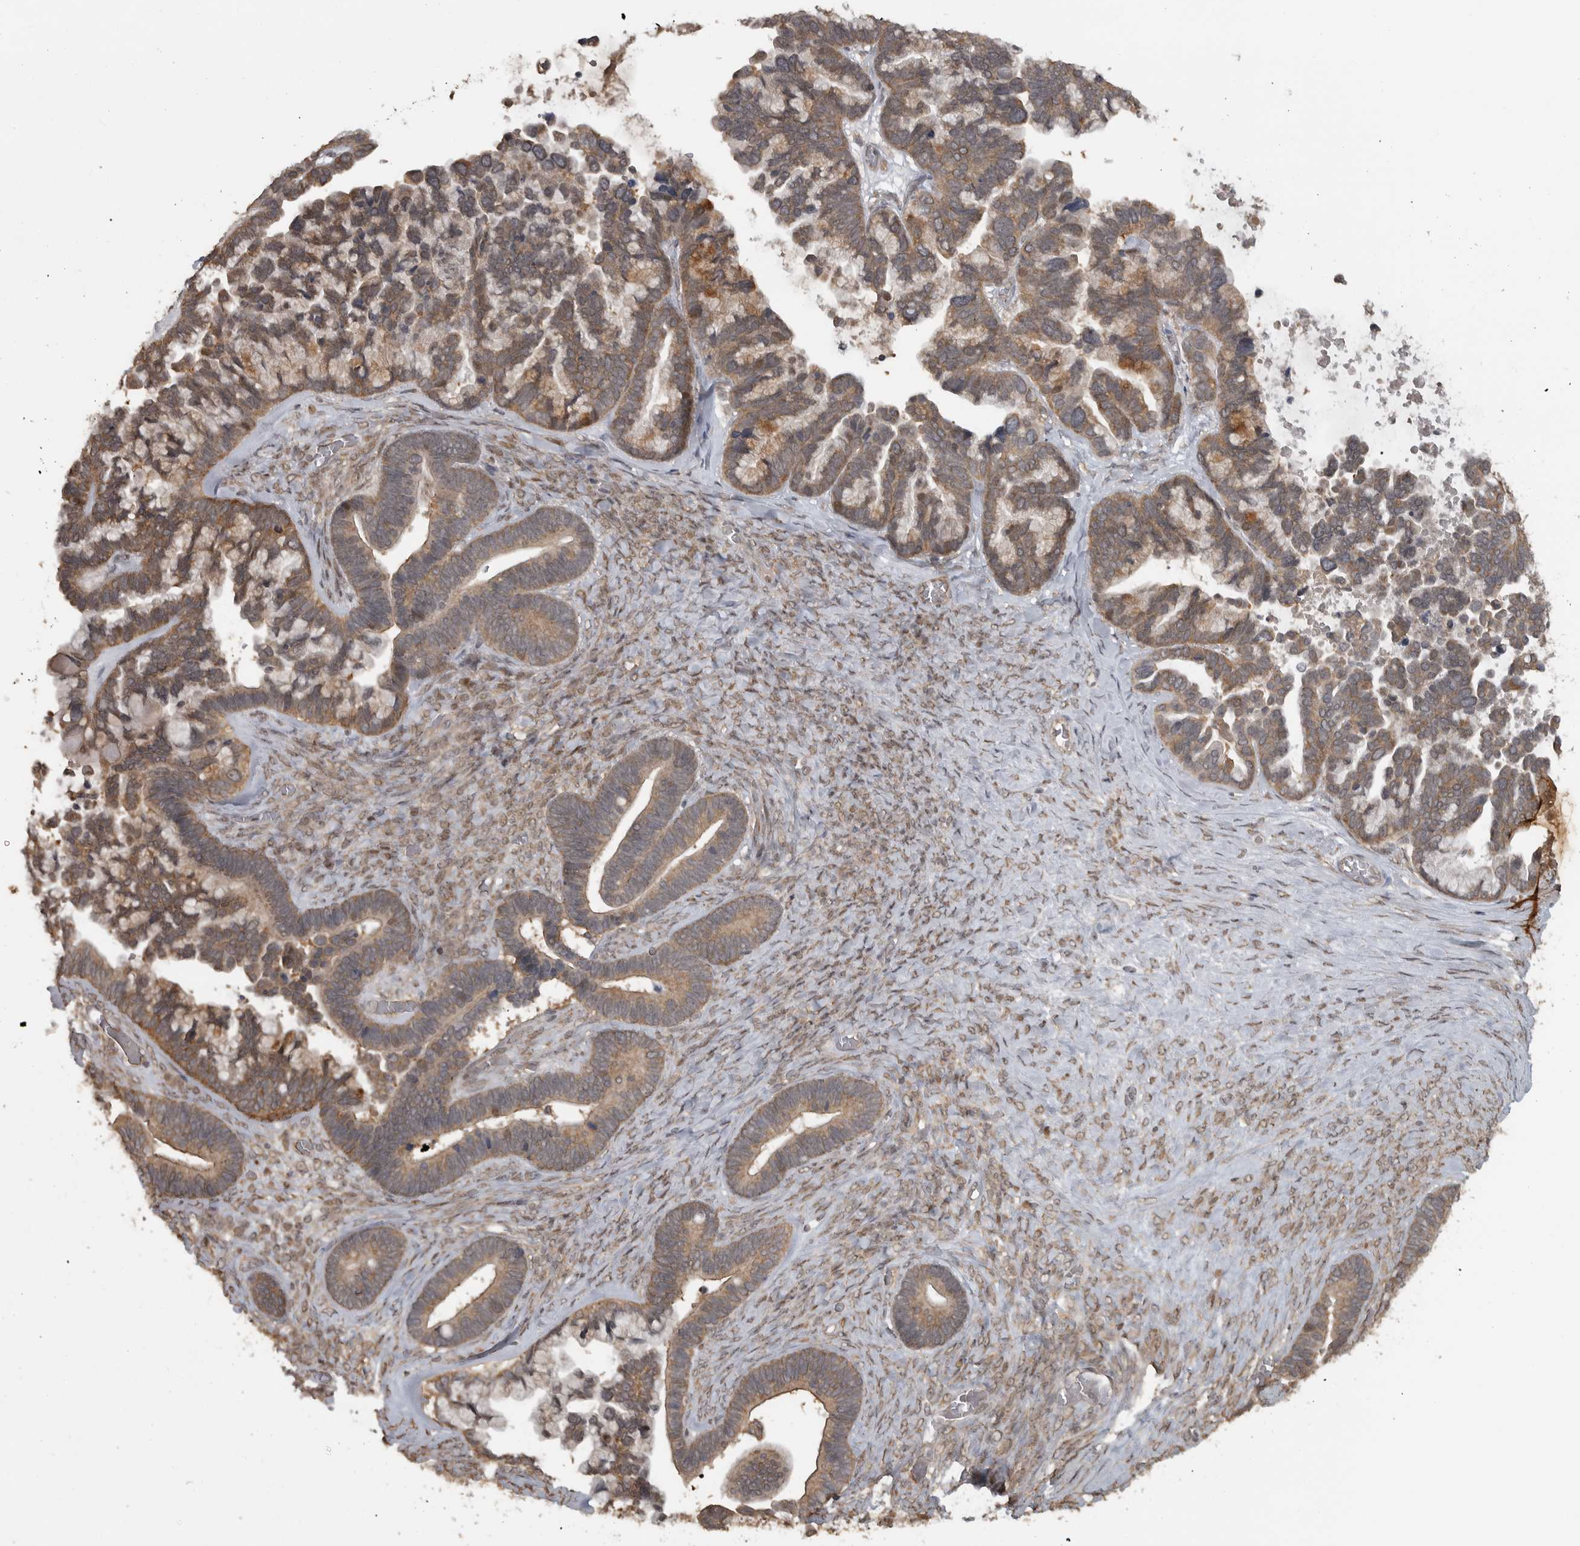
{"staining": {"intensity": "moderate", "quantity": ">75%", "location": "cytoplasmic/membranous"}, "tissue": "ovarian cancer", "cell_type": "Tumor cells", "image_type": "cancer", "snomed": [{"axis": "morphology", "description": "Cystadenocarcinoma, serous, NOS"}, {"axis": "topography", "description": "Ovary"}], "caption": "A high-resolution histopathology image shows immunohistochemistry staining of ovarian cancer, which reveals moderate cytoplasmic/membranous expression in approximately >75% of tumor cells.", "gene": "LLGL1", "patient": {"sex": "female", "age": 56}}